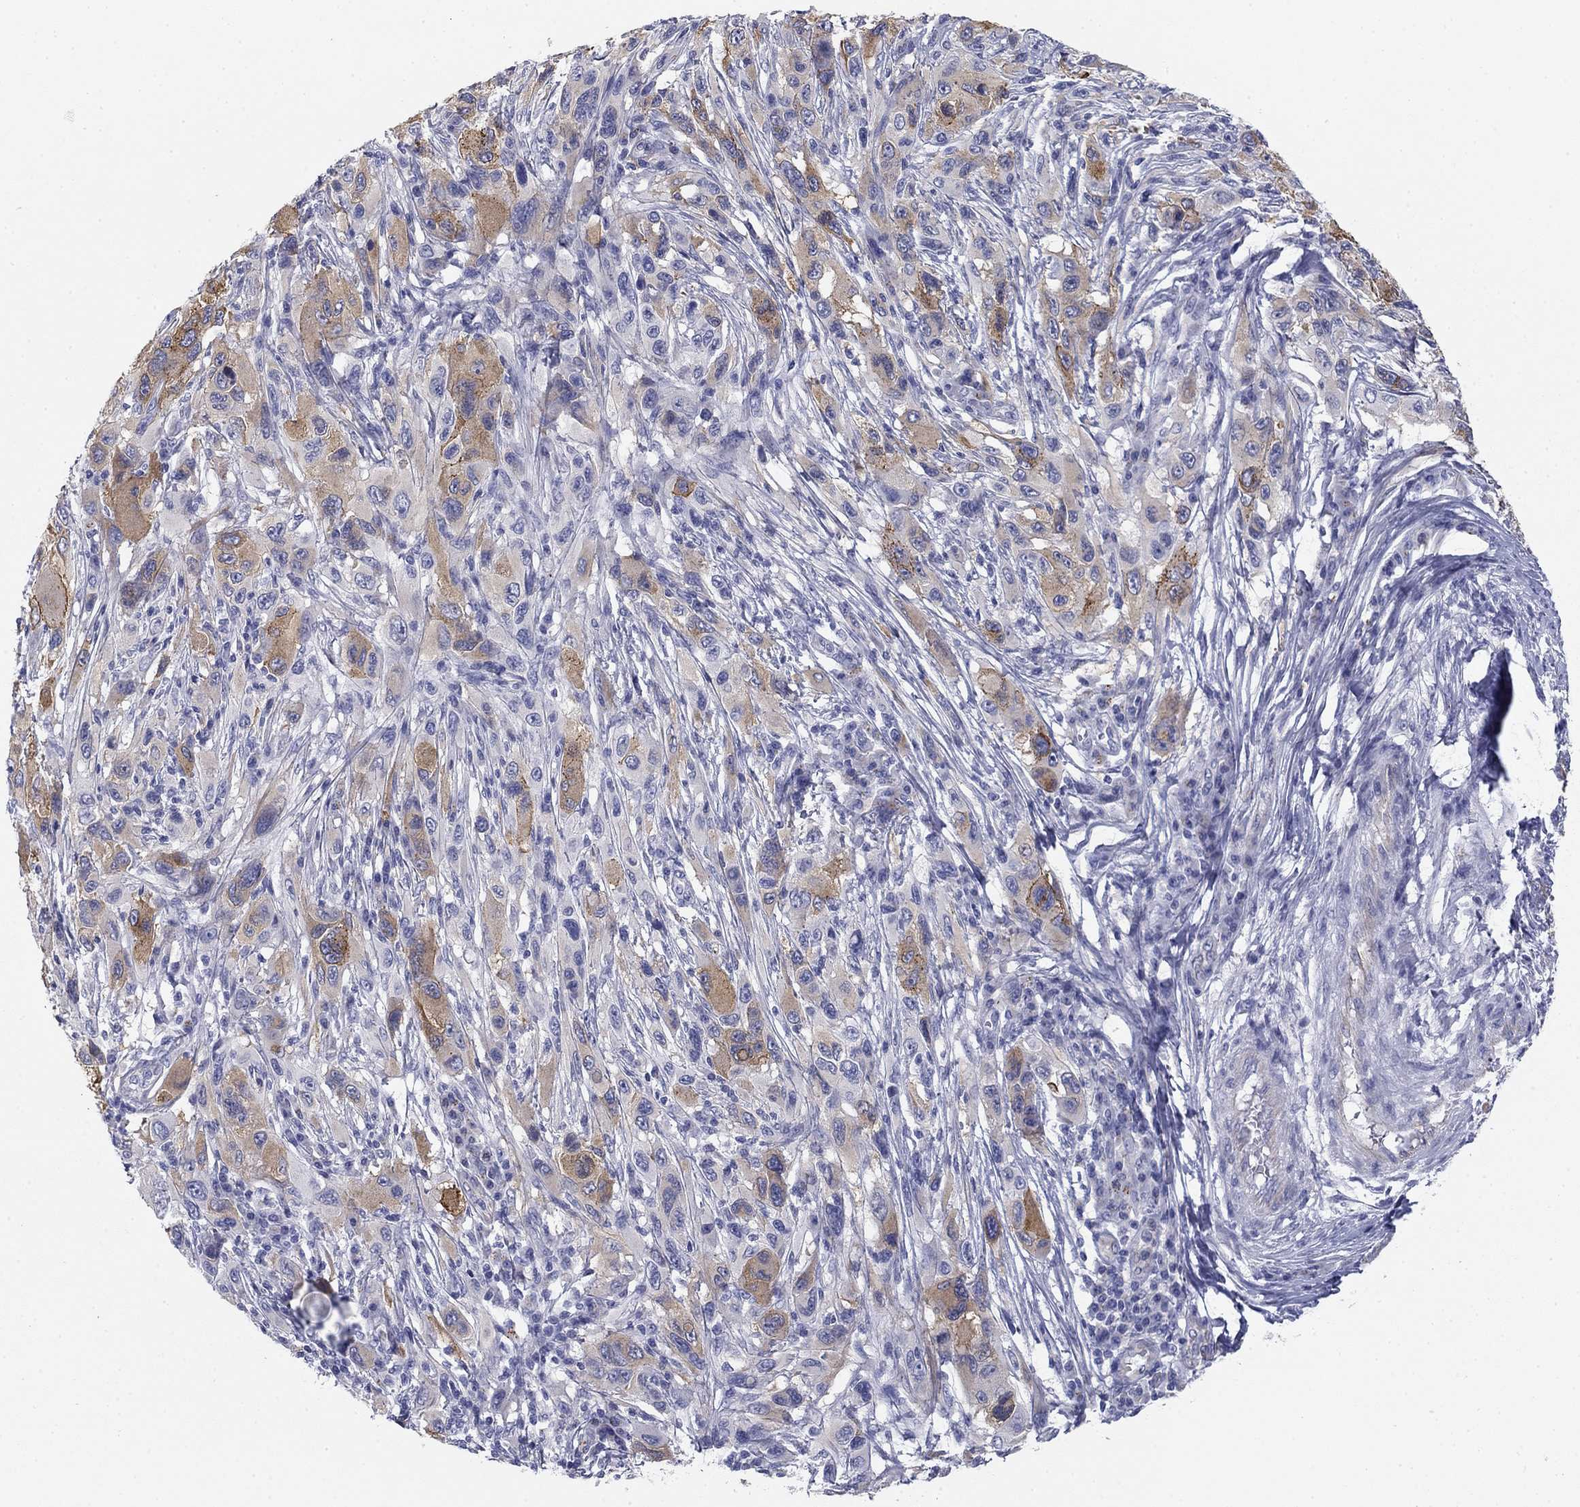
{"staining": {"intensity": "strong", "quantity": "25%-75%", "location": "cytoplasmic/membranous"}, "tissue": "melanoma", "cell_type": "Tumor cells", "image_type": "cancer", "snomed": [{"axis": "morphology", "description": "Malignant melanoma, NOS"}, {"axis": "topography", "description": "Skin"}], "caption": "A micrograph of malignant melanoma stained for a protein shows strong cytoplasmic/membranous brown staining in tumor cells. The staining is performed using DAB (3,3'-diaminobenzidine) brown chromogen to label protein expression. The nuclei are counter-stained blue using hematoxylin.", "gene": "SEPTIN3", "patient": {"sex": "male", "age": 53}}